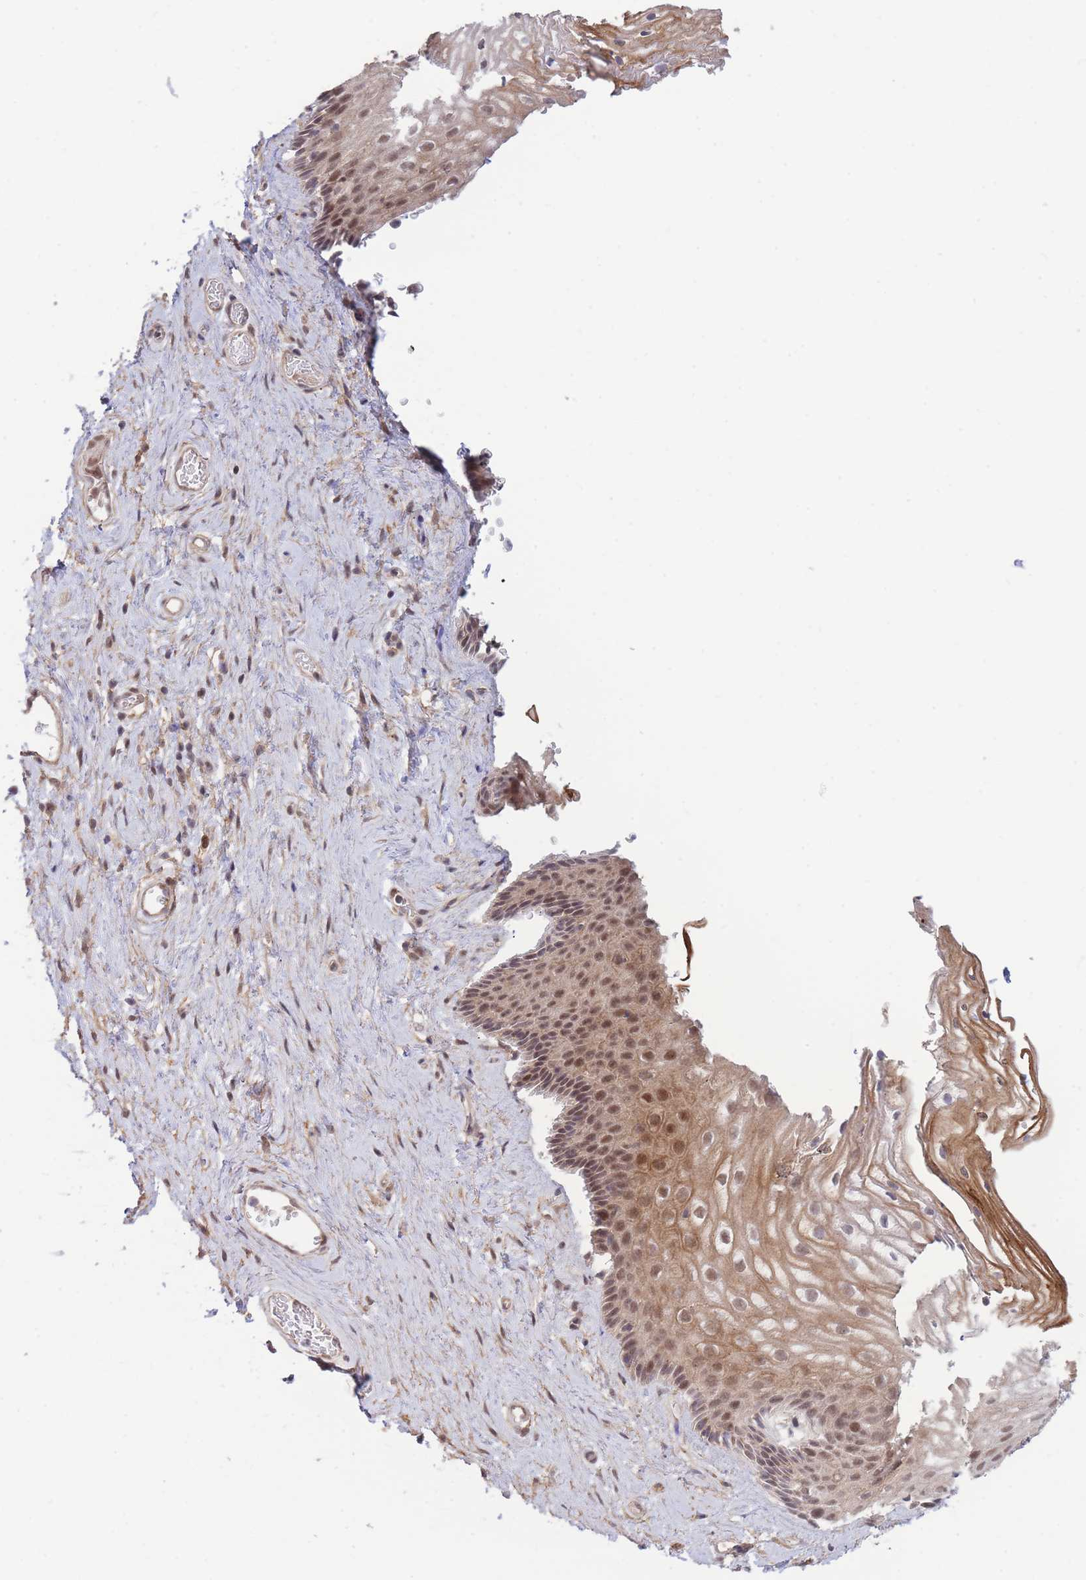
{"staining": {"intensity": "strong", "quantity": "25%-75%", "location": "cytoplasmic/membranous,nuclear"}, "tissue": "vagina", "cell_type": "Squamous epithelial cells", "image_type": "normal", "snomed": [{"axis": "morphology", "description": "Normal tissue, NOS"}, {"axis": "topography", "description": "Vagina"}], "caption": "Squamous epithelial cells exhibit high levels of strong cytoplasmic/membranous,nuclear positivity in about 25%-75% of cells in normal human vagina.", "gene": "BOD1L1", "patient": {"sex": "female", "age": 47}}